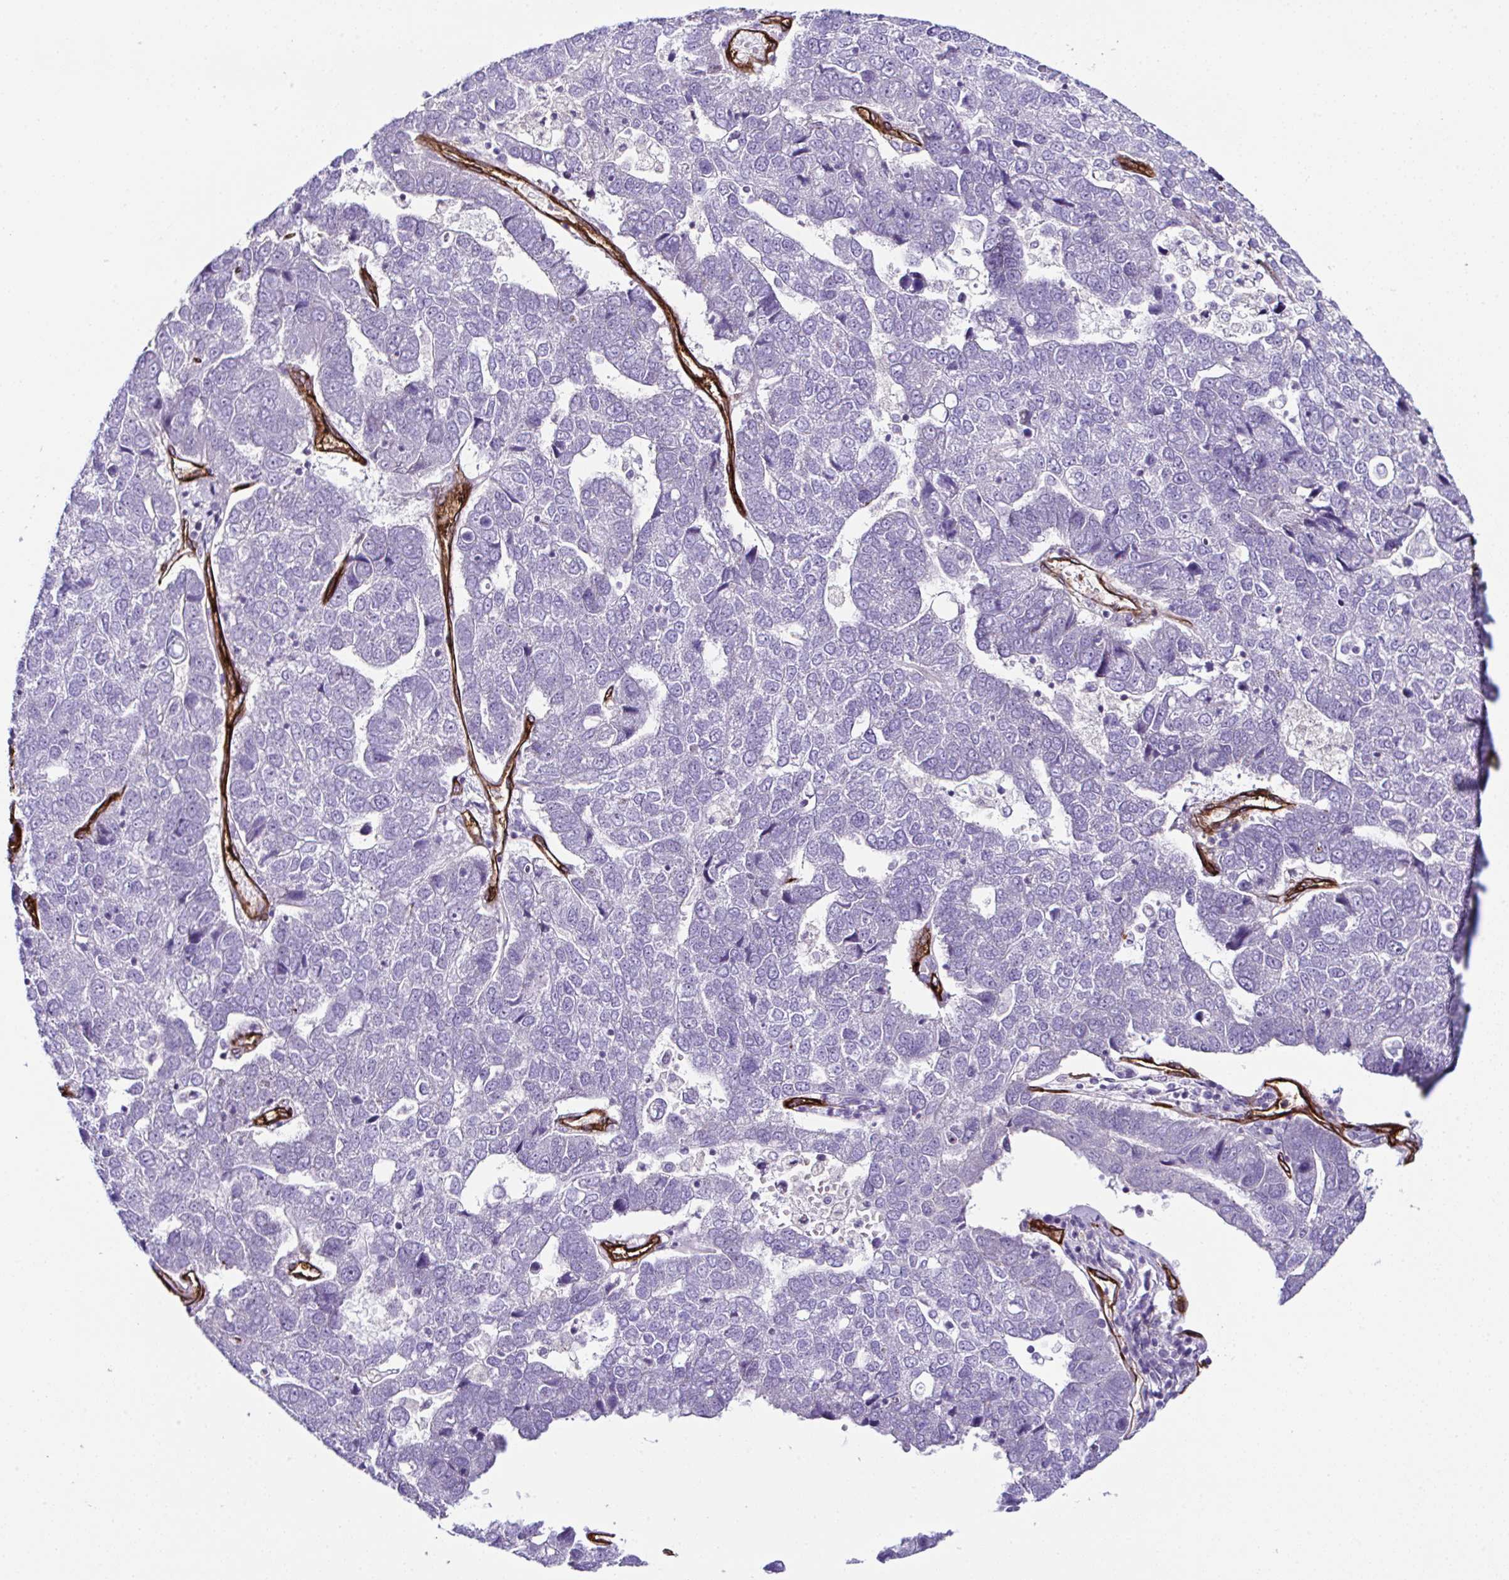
{"staining": {"intensity": "negative", "quantity": "none", "location": "none"}, "tissue": "pancreatic cancer", "cell_type": "Tumor cells", "image_type": "cancer", "snomed": [{"axis": "morphology", "description": "Adenocarcinoma, NOS"}, {"axis": "topography", "description": "Pancreas"}], "caption": "DAB (3,3'-diaminobenzidine) immunohistochemical staining of pancreatic cancer (adenocarcinoma) reveals no significant positivity in tumor cells. (DAB immunohistochemistry with hematoxylin counter stain).", "gene": "FBXO34", "patient": {"sex": "female", "age": 61}}